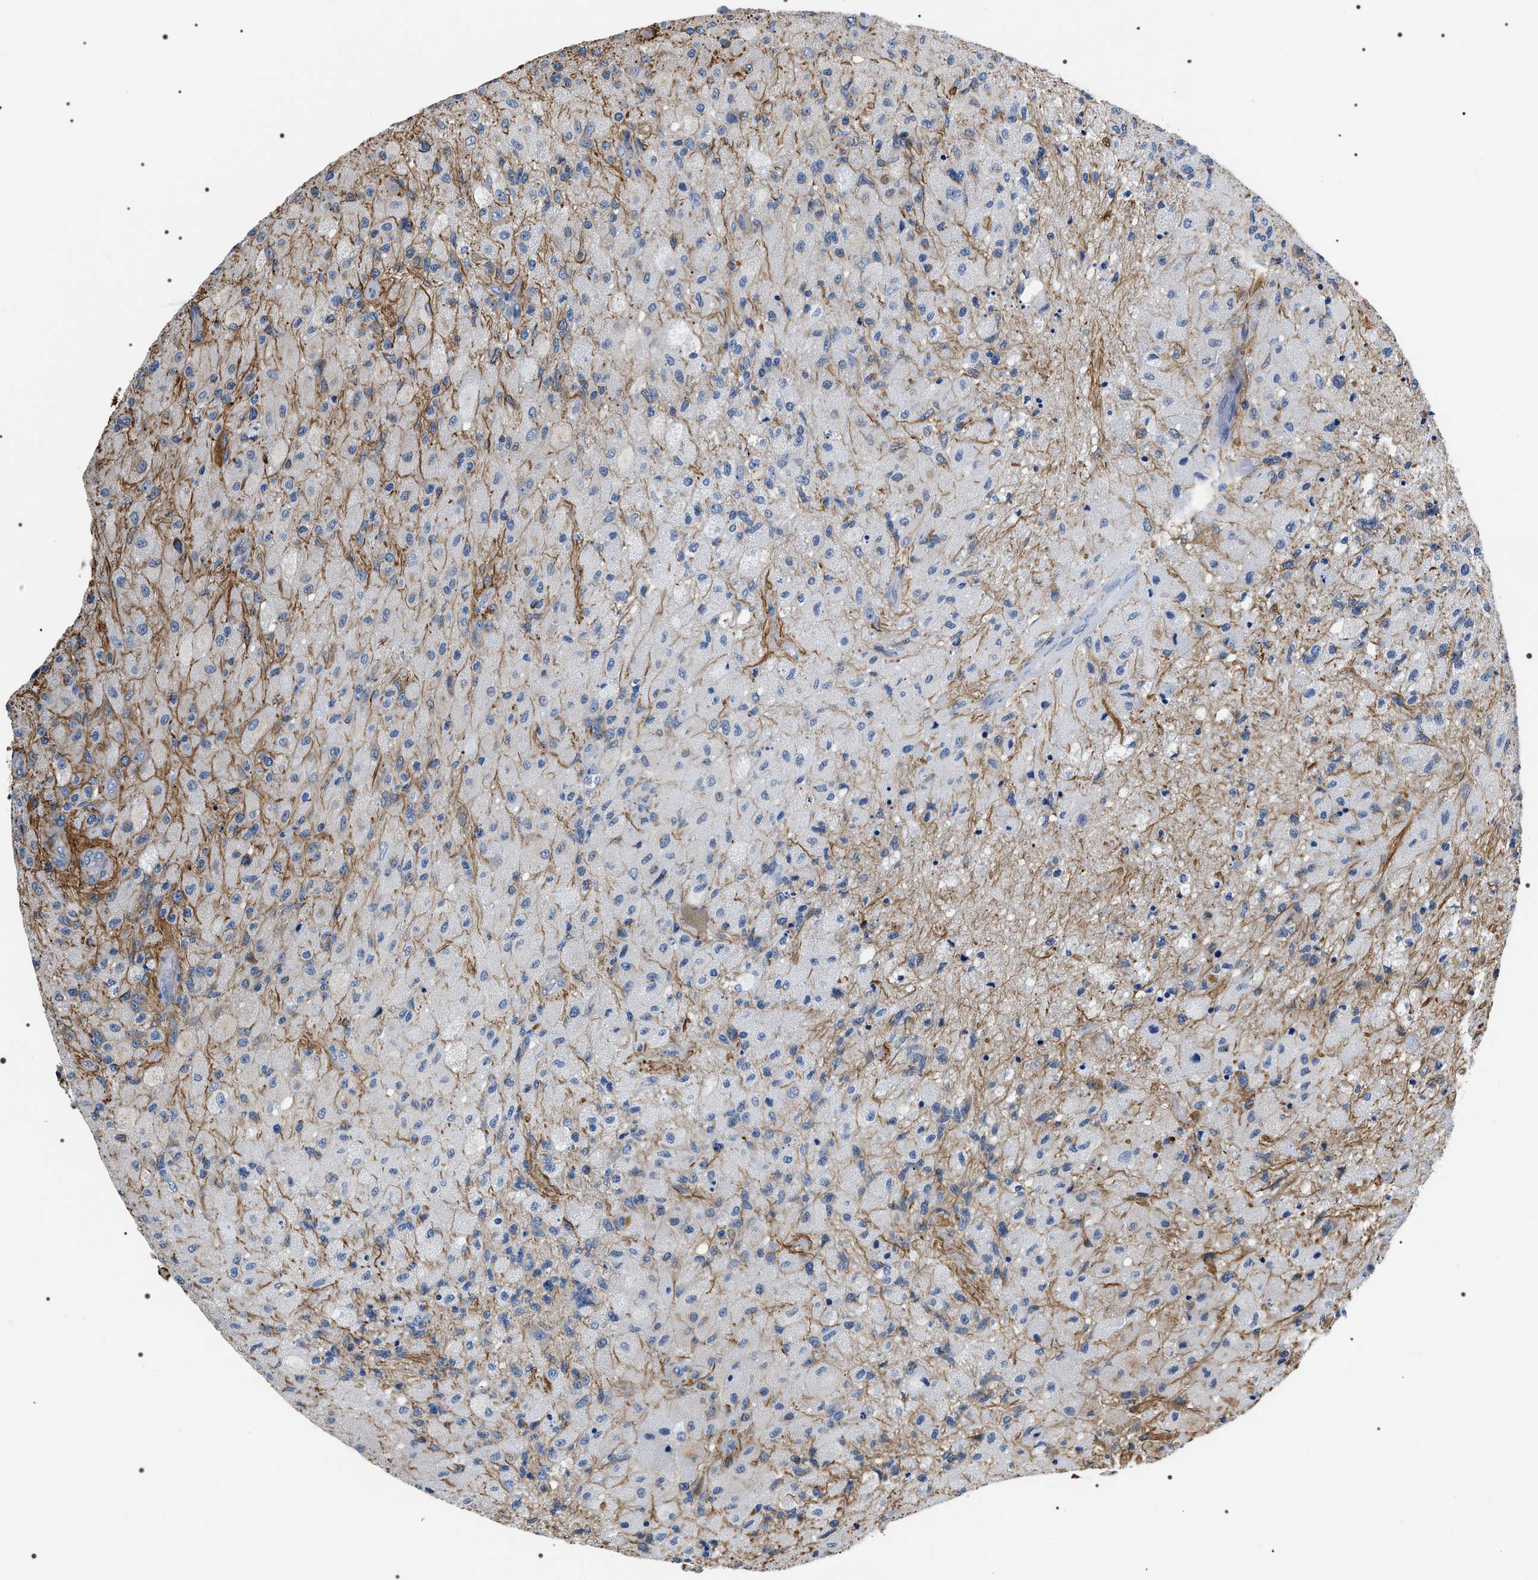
{"staining": {"intensity": "negative", "quantity": "none", "location": "none"}, "tissue": "glioma", "cell_type": "Tumor cells", "image_type": "cancer", "snomed": [{"axis": "morphology", "description": "Normal tissue, NOS"}, {"axis": "morphology", "description": "Glioma, malignant, High grade"}, {"axis": "topography", "description": "Cerebral cortex"}], "caption": "Micrograph shows no significant protein positivity in tumor cells of glioma.", "gene": "PKD1L1", "patient": {"sex": "male", "age": 77}}